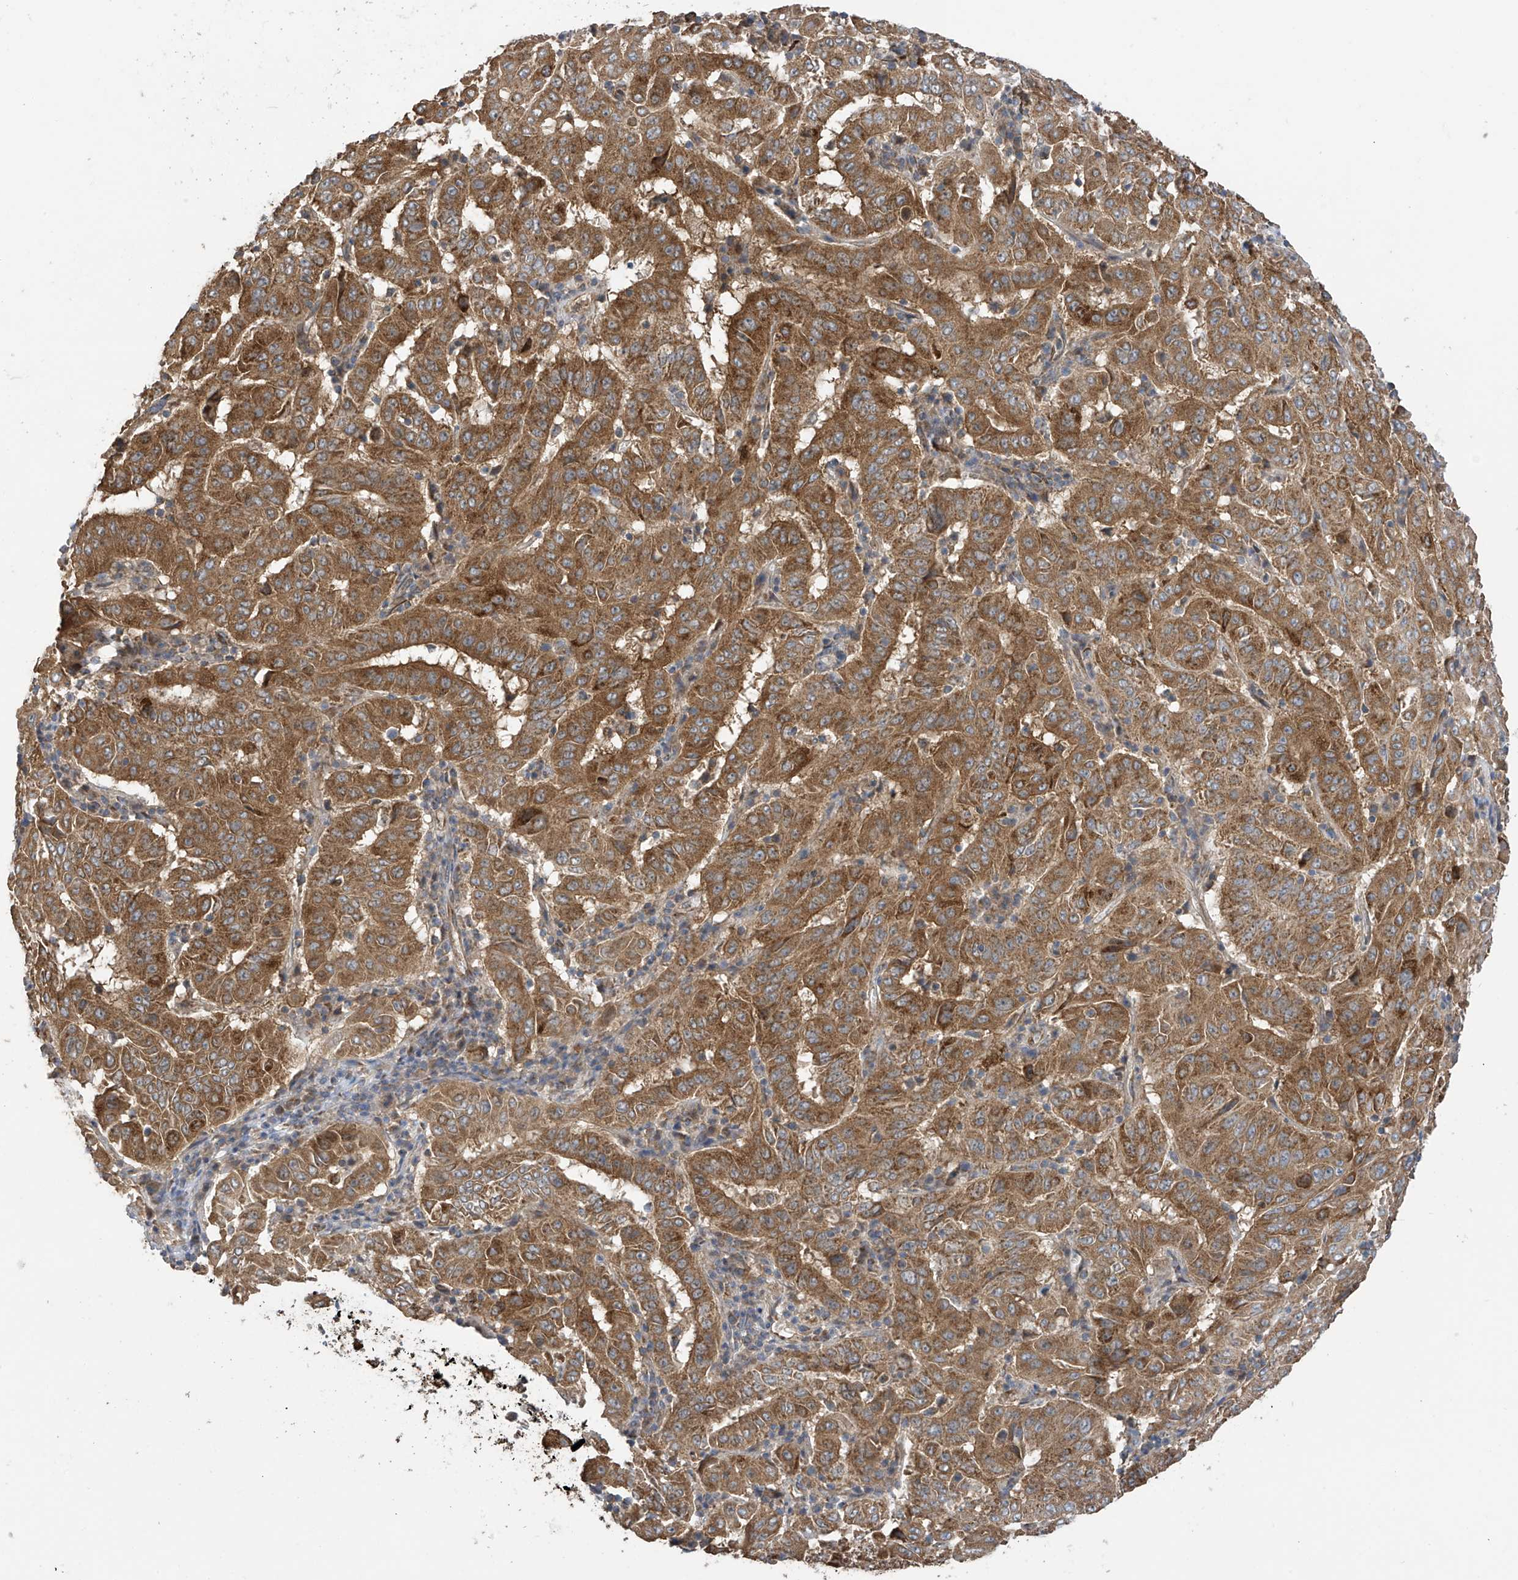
{"staining": {"intensity": "moderate", "quantity": ">75%", "location": "cytoplasmic/membranous"}, "tissue": "pancreatic cancer", "cell_type": "Tumor cells", "image_type": "cancer", "snomed": [{"axis": "morphology", "description": "Adenocarcinoma, NOS"}, {"axis": "topography", "description": "Pancreas"}], "caption": "An image showing moderate cytoplasmic/membranous positivity in about >75% of tumor cells in adenocarcinoma (pancreatic), as visualized by brown immunohistochemical staining.", "gene": "PNPT1", "patient": {"sex": "male", "age": 63}}